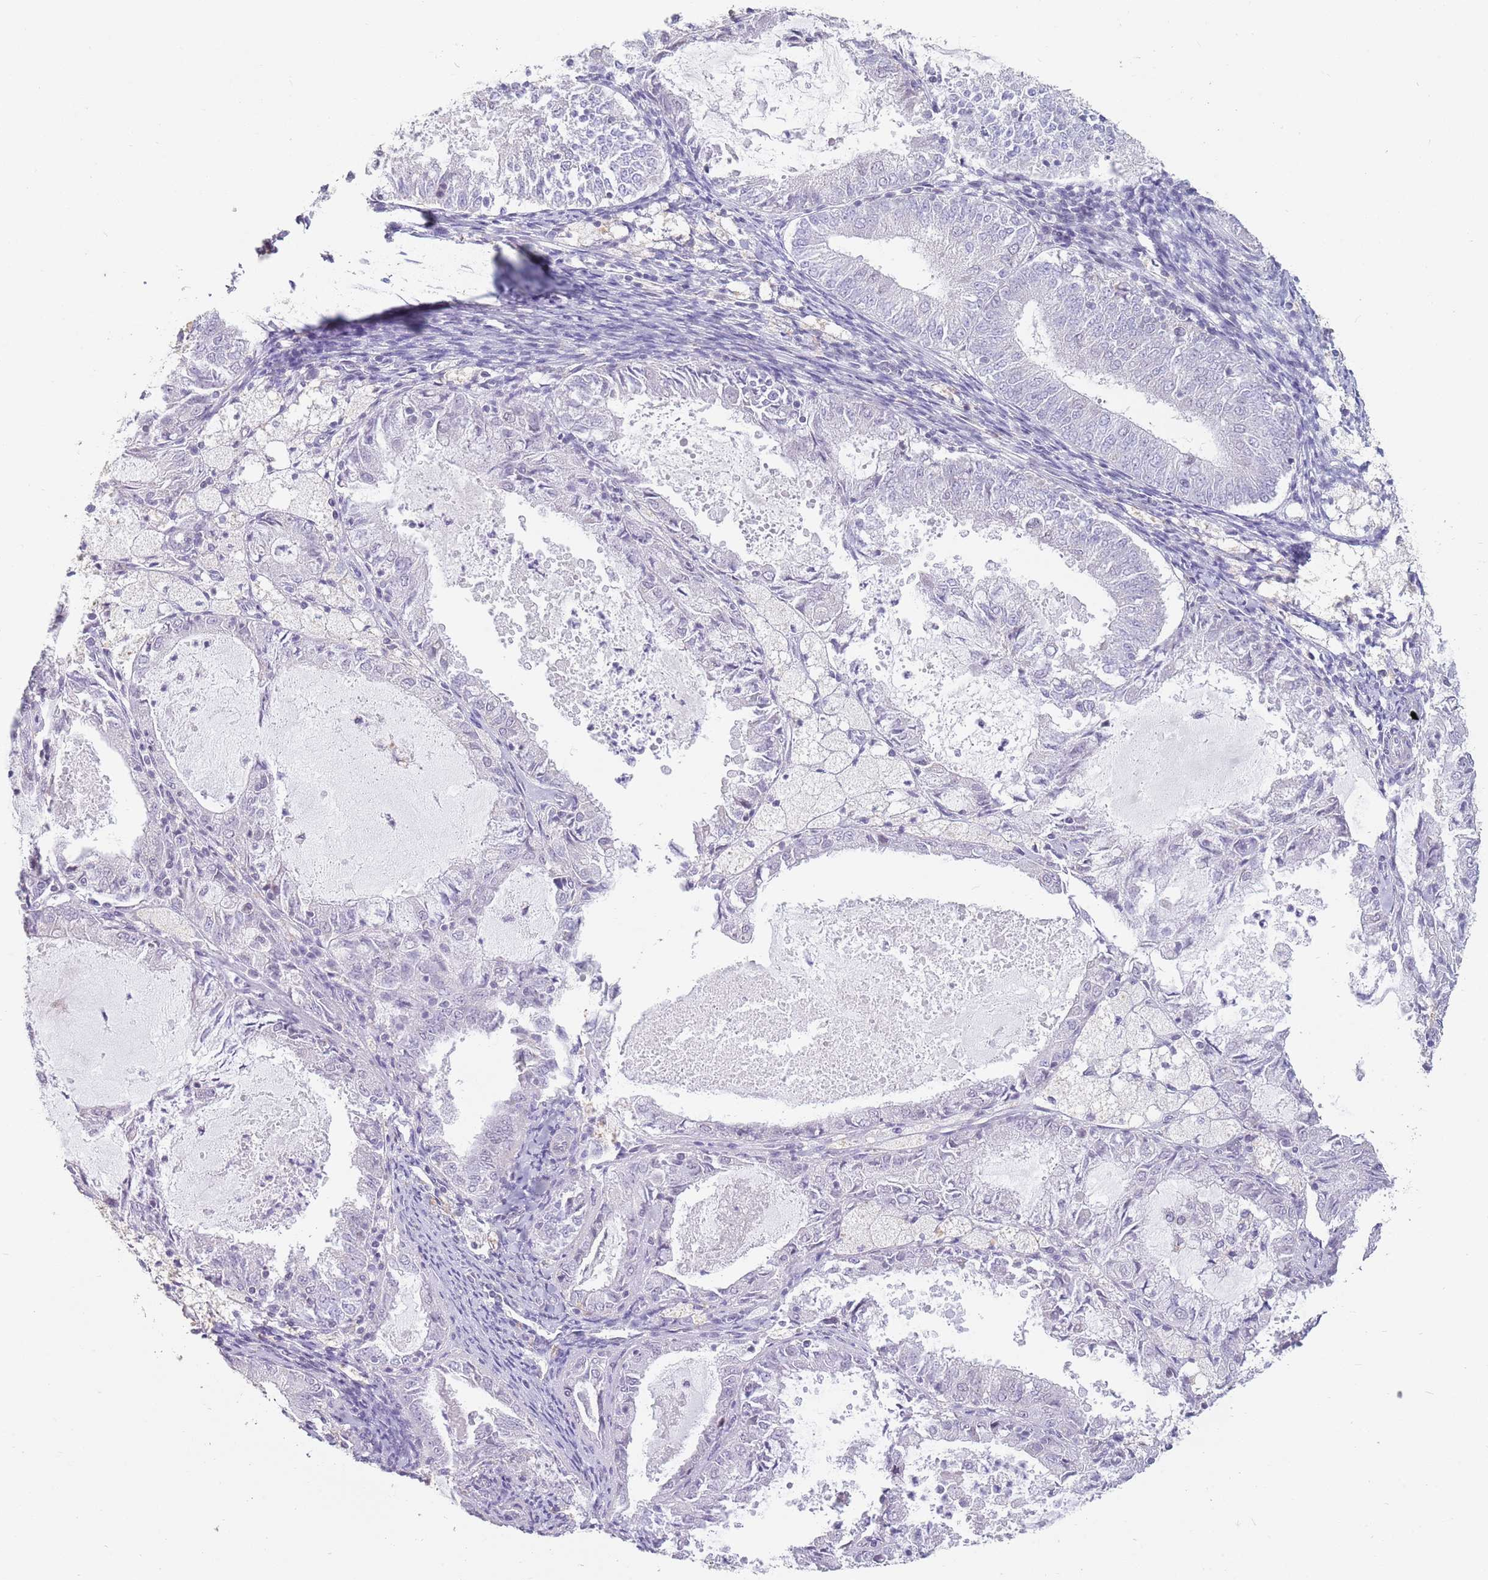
{"staining": {"intensity": "negative", "quantity": "none", "location": "none"}, "tissue": "endometrial cancer", "cell_type": "Tumor cells", "image_type": "cancer", "snomed": [{"axis": "morphology", "description": "Adenocarcinoma, NOS"}, {"axis": "topography", "description": "Endometrium"}], "caption": "Immunohistochemistry (IHC) image of human endometrial adenocarcinoma stained for a protein (brown), which reveals no expression in tumor cells.", "gene": "ZNF574", "patient": {"sex": "female", "age": 57}}